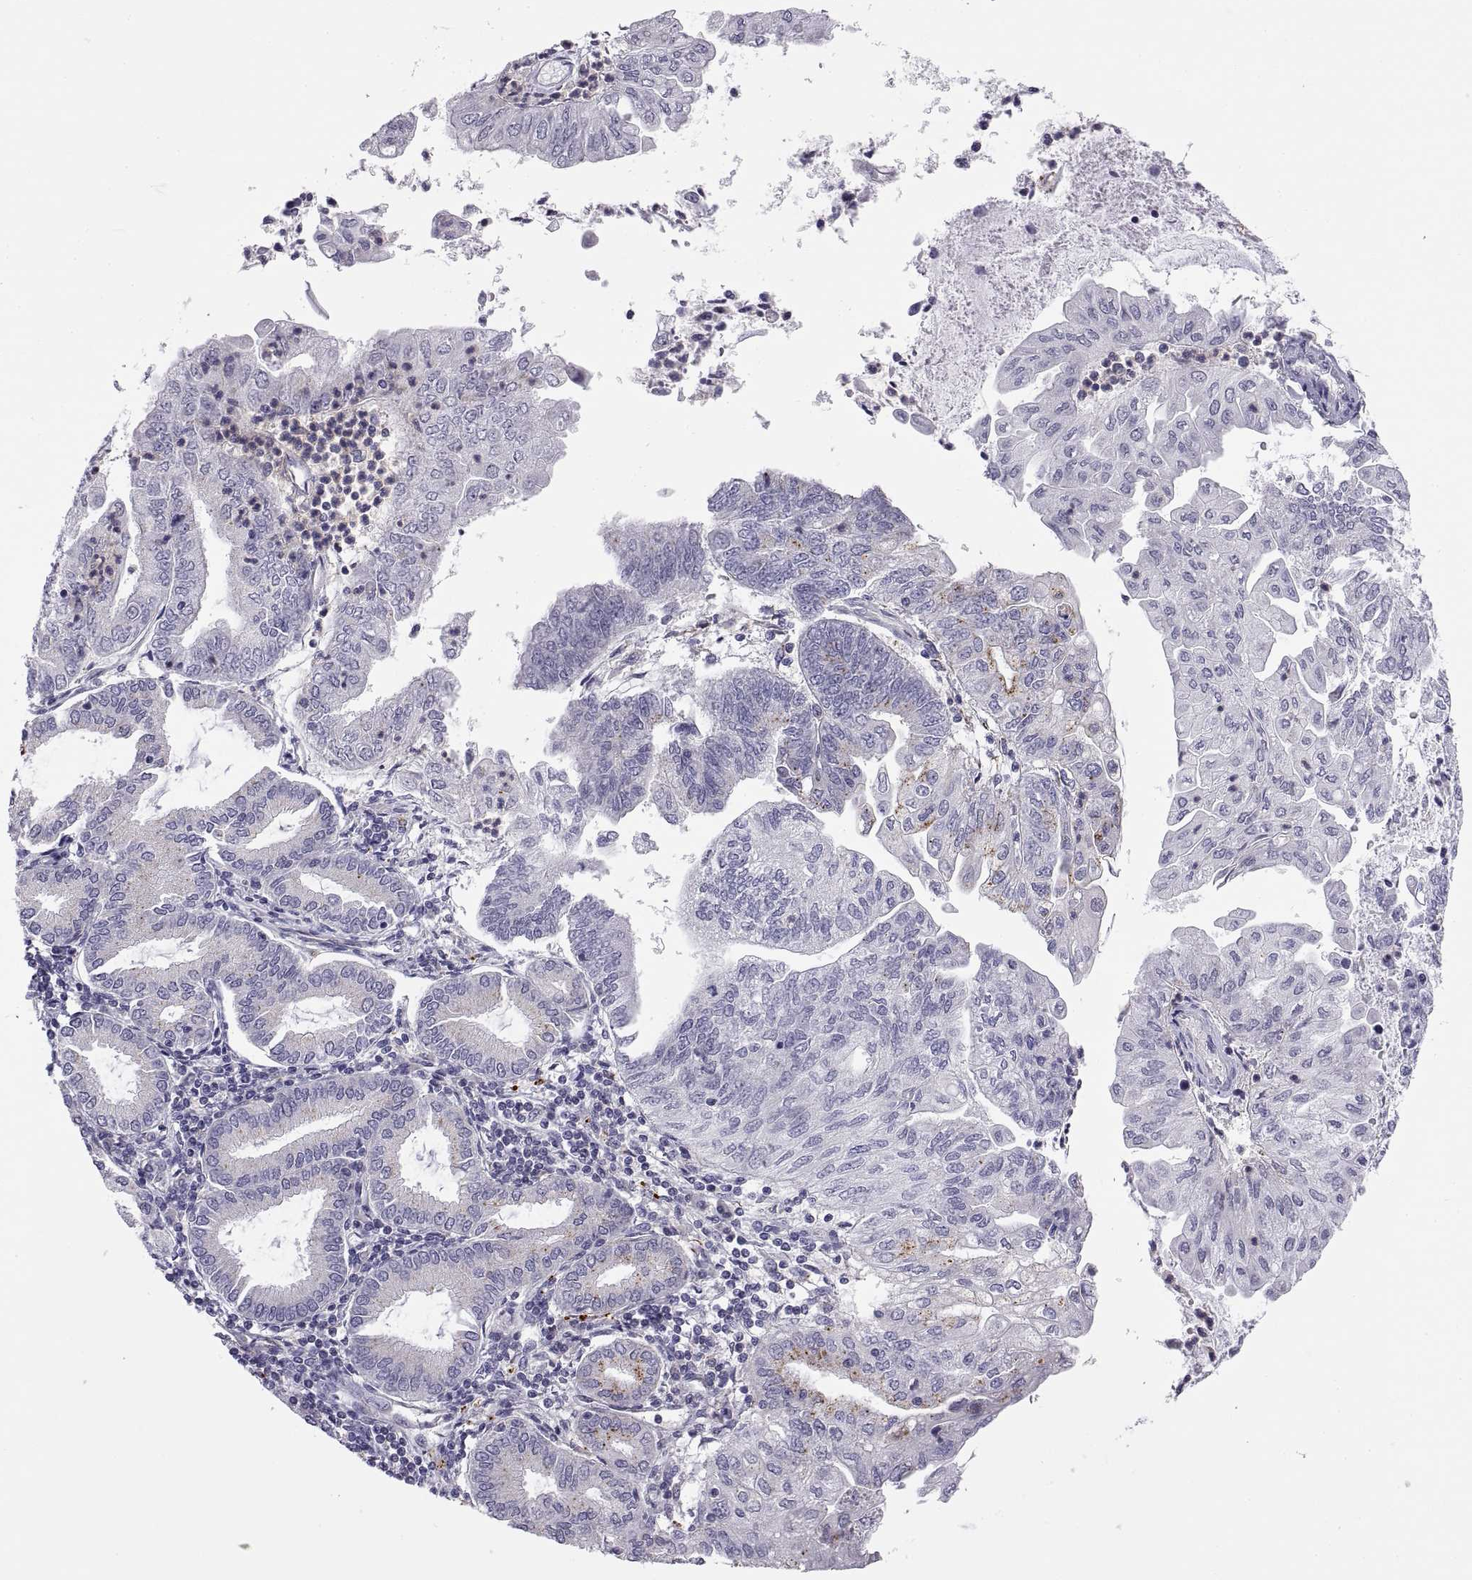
{"staining": {"intensity": "negative", "quantity": "none", "location": "none"}, "tissue": "endometrial cancer", "cell_type": "Tumor cells", "image_type": "cancer", "snomed": [{"axis": "morphology", "description": "Adenocarcinoma, NOS"}, {"axis": "topography", "description": "Endometrium"}], "caption": "The histopathology image displays no significant positivity in tumor cells of adenocarcinoma (endometrial).", "gene": "RGS19", "patient": {"sex": "female", "age": 55}}